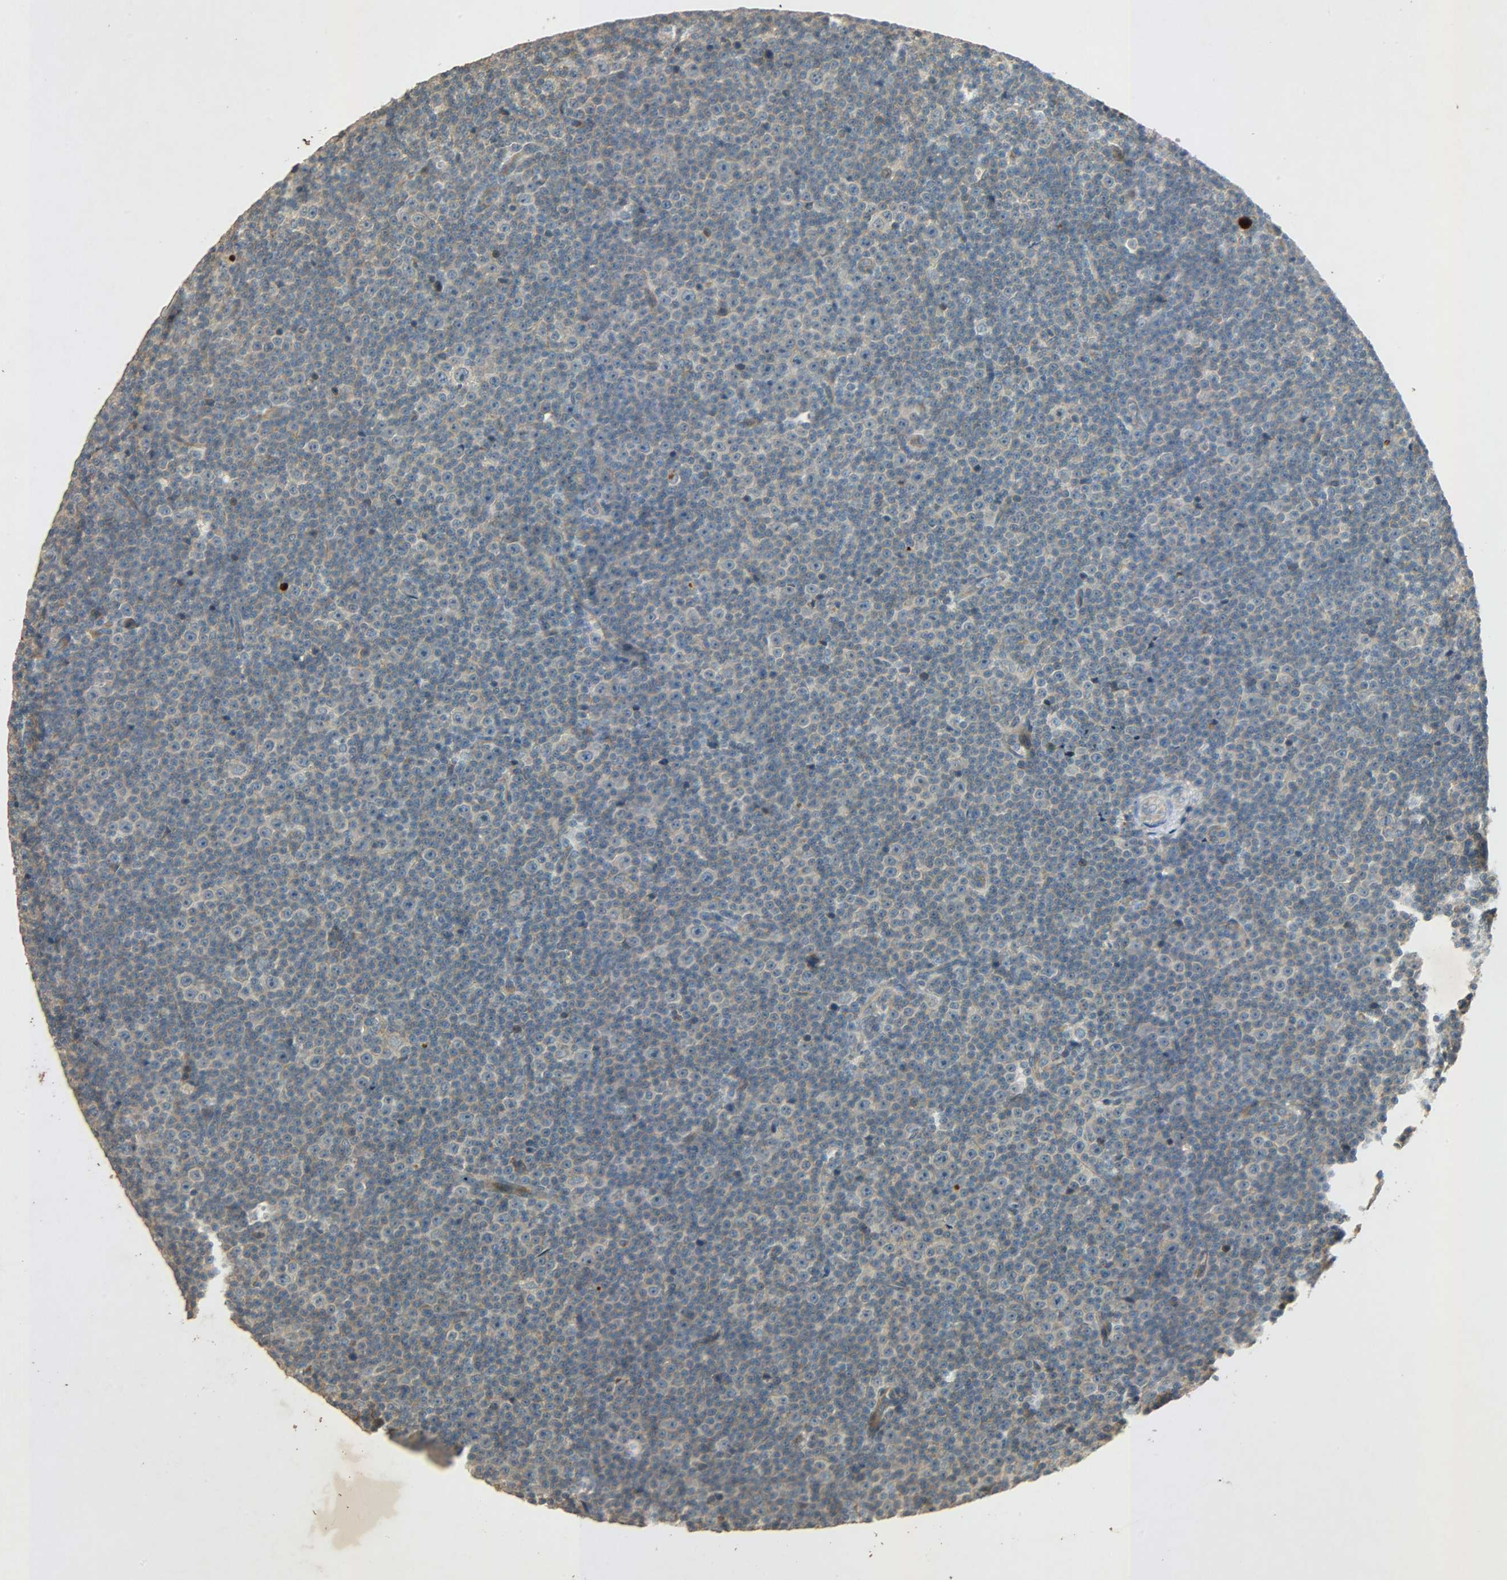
{"staining": {"intensity": "weak", "quantity": ">75%", "location": "cytoplasmic/membranous"}, "tissue": "lymphoma", "cell_type": "Tumor cells", "image_type": "cancer", "snomed": [{"axis": "morphology", "description": "Malignant lymphoma, non-Hodgkin's type, Low grade"}, {"axis": "topography", "description": "Lymph node"}], "caption": "DAB (3,3'-diaminobenzidine) immunohistochemical staining of low-grade malignant lymphoma, non-Hodgkin's type shows weak cytoplasmic/membranous protein expression in about >75% of tumor cells.", "gene": "ATP2B1", "patient": {"sex": "female", "age": 67}}